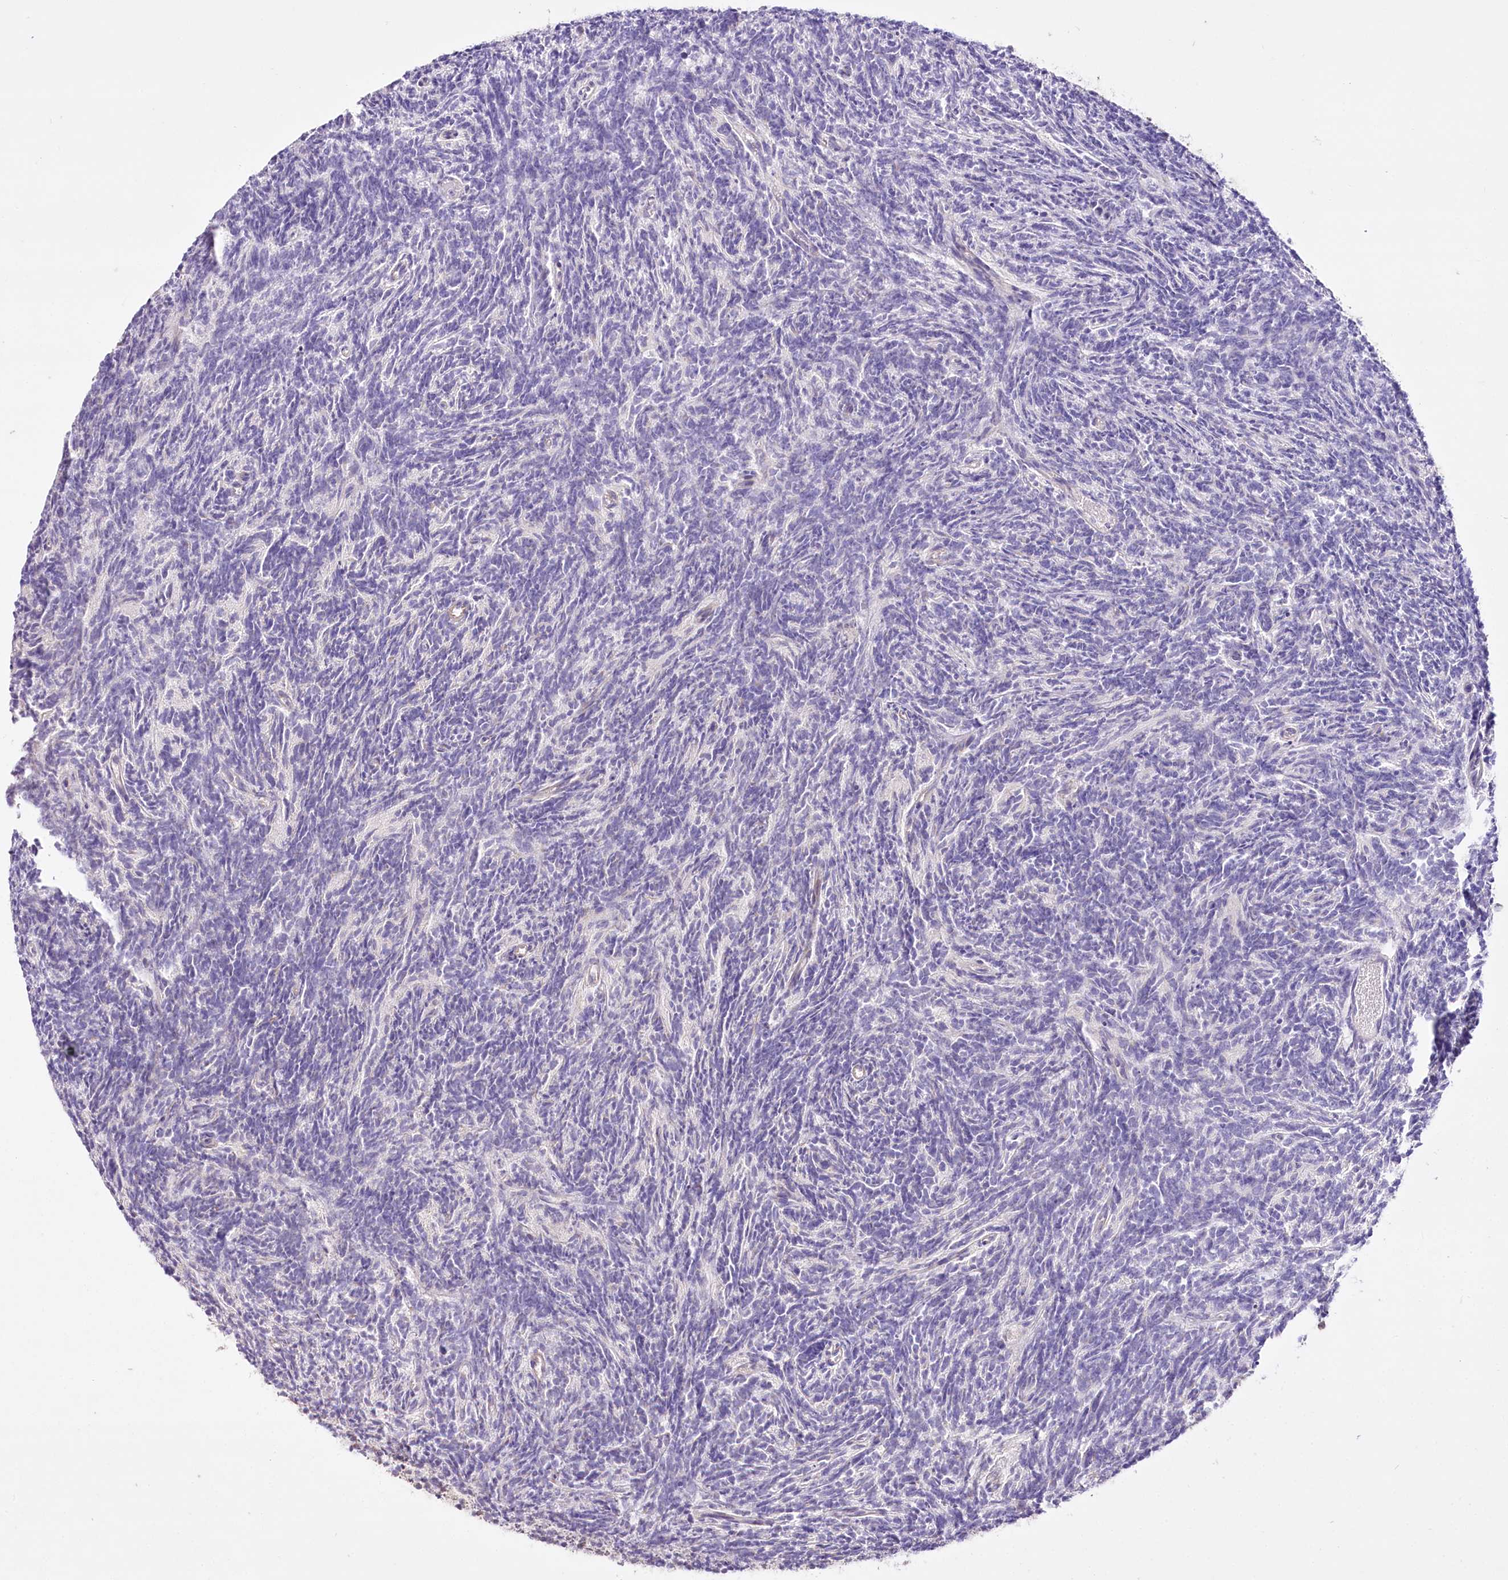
{"staining": {"intensity": "negative", "quantity": "none", "location": "none"}, "tissue": "glioma", "cell_type": "Tumor cells", "image_type": "cancer", "snomed": [{"axis": "morphology", "description": "Glioma, malignant, Low grade"}, {"axis": "topography", "description": "Brain"}], "caption": "Tumor cells are negative for brown protein staining in glioma.", "gene": "REXO2", "patient": {"sex": "female", "age": 1}}